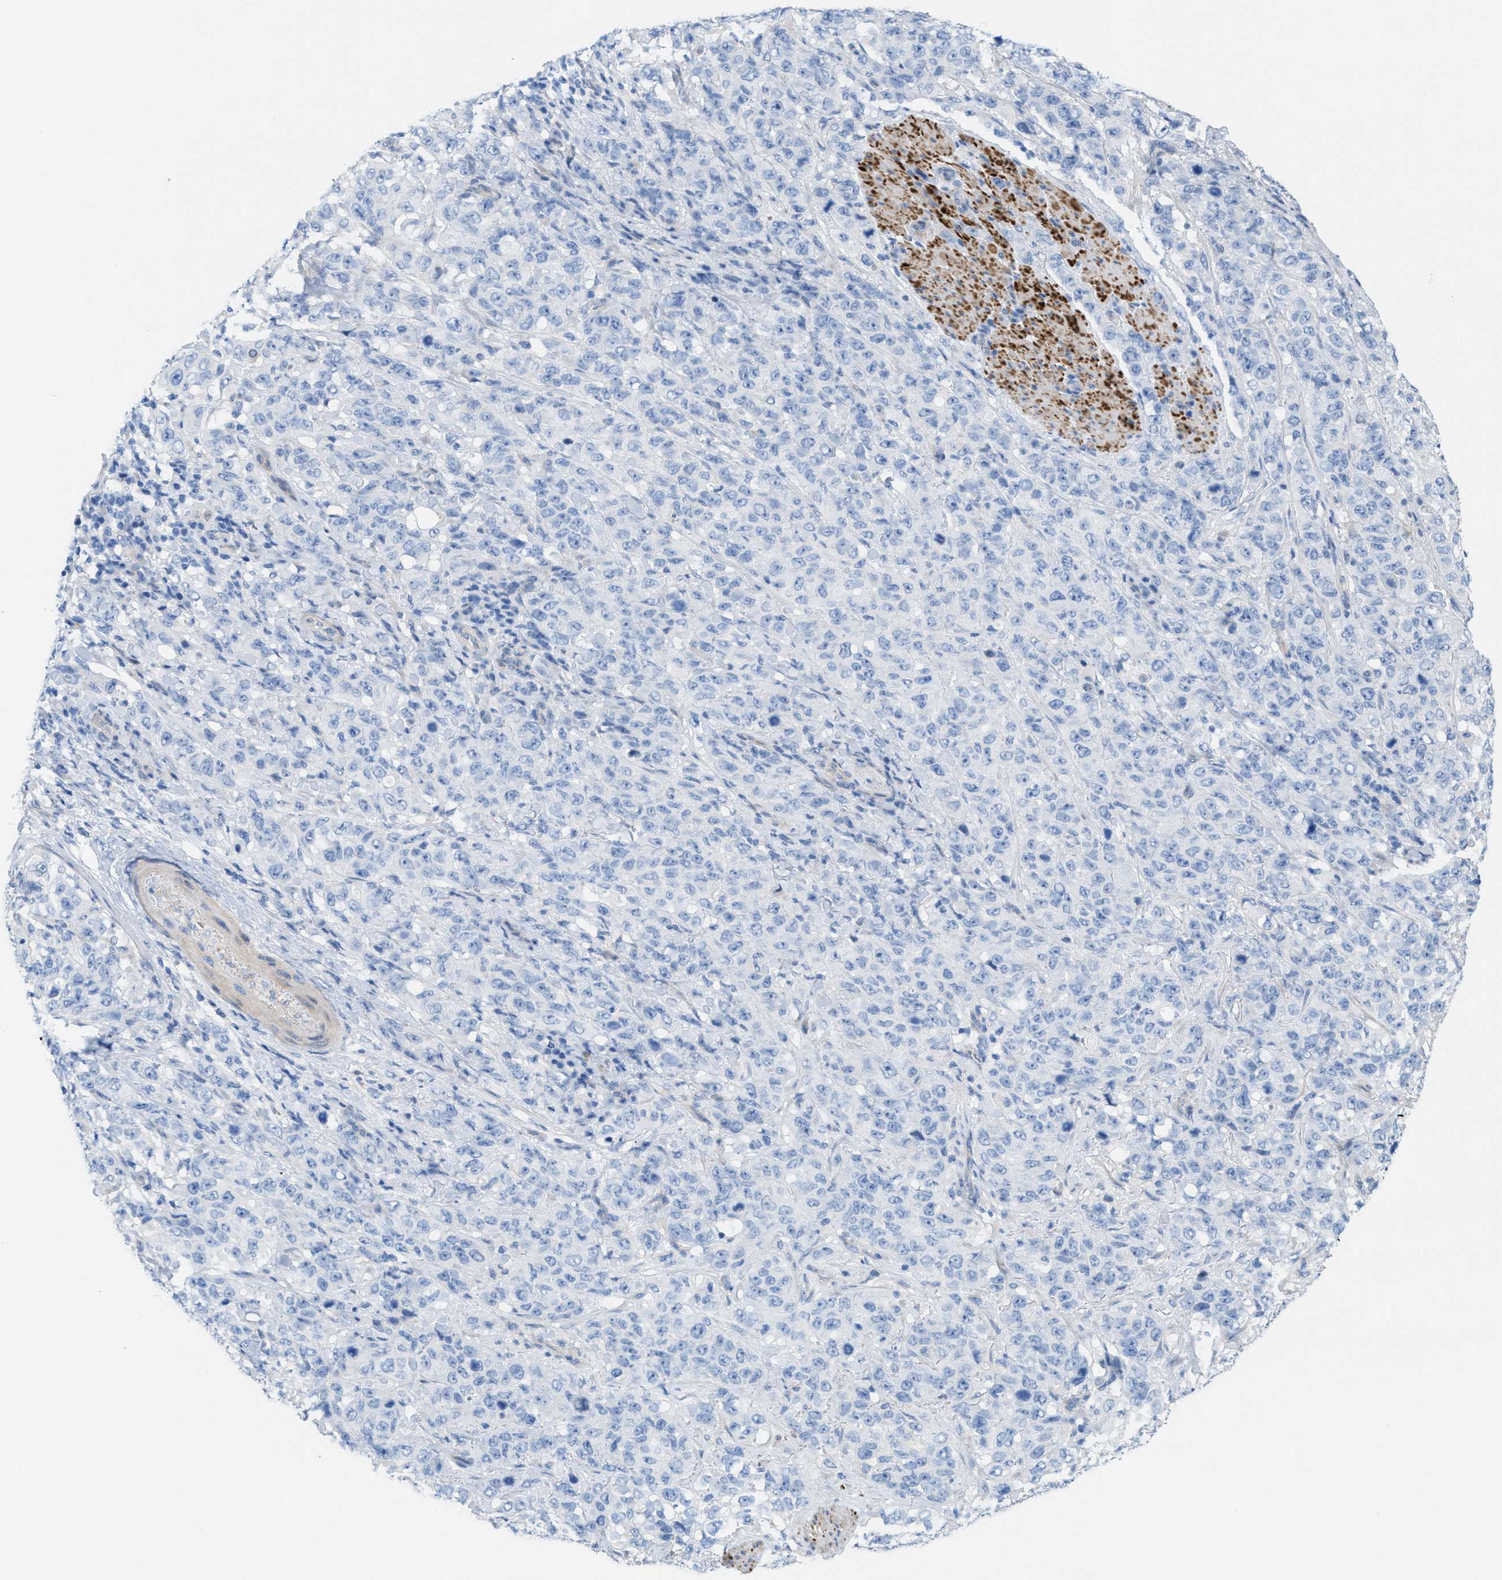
{"staining": {"intensity": "negative", "quantity": "none", "location": "none"}, "tissue": "stomach cancer", "cell_type": "Tumor cells", "image_type": "cancer", "snomed": [{"axis": "morphology", "description": "Adenocarcinoma, NOS"}, {"axis": "topography", "description": "Stomach"}], "caption": "Protein analysis of stomach cancer displays no significant positivity in tumor cells.", "gene": "MPP3", "patient": {"sex": "male", "age": 48}}